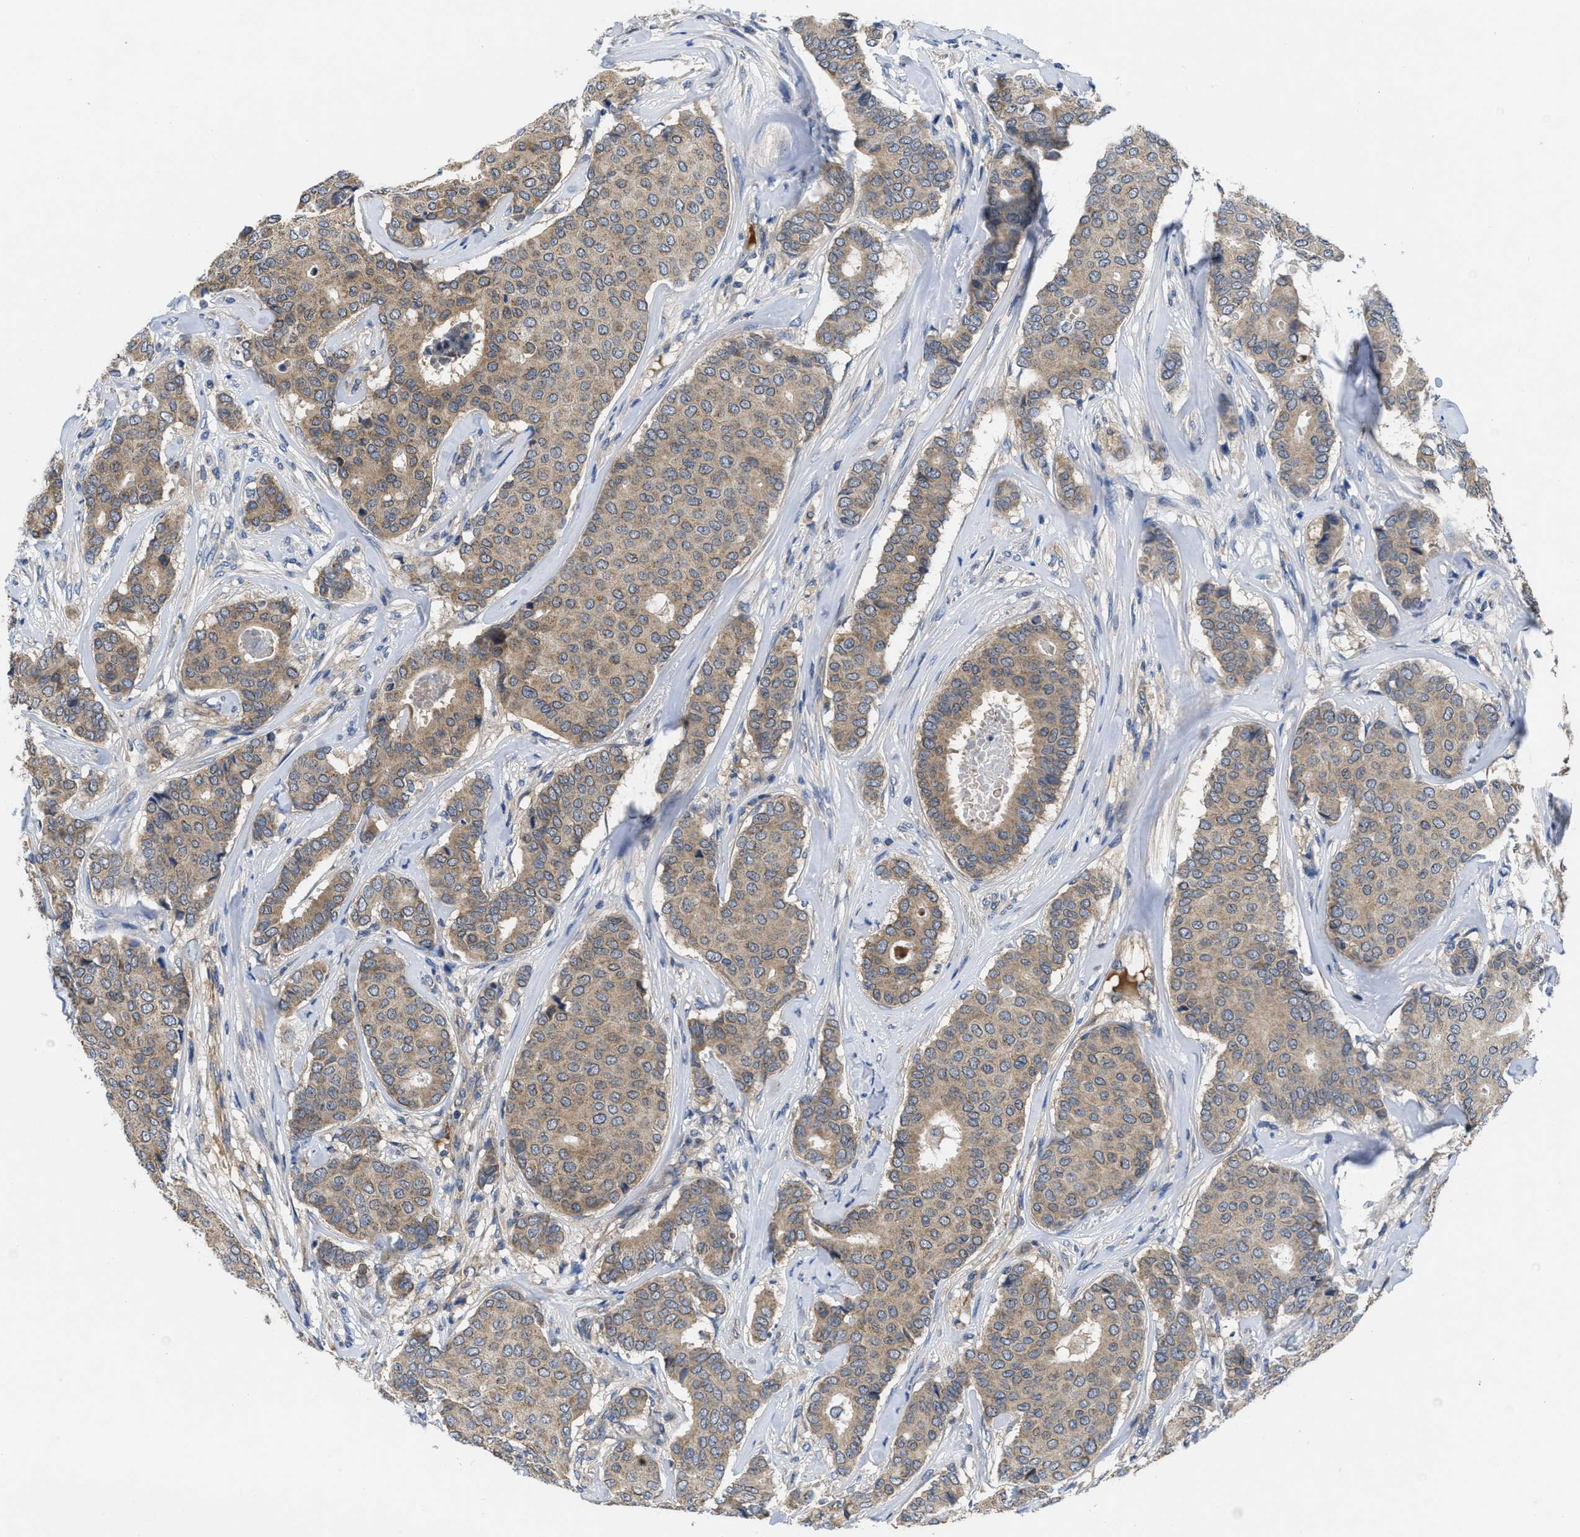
{"staining": {"intensity": "weak", "quantity": ">75%", "location": "cytoplasmic/membranous"}, "tissue": "breast cancer", "cell_type": "Tumor cells", "image_type": "cancer", "snomed": [{"axis": "morphology", "description": "Duct carcinoma"}, {"axis": "topography", "description": "Breast"}], "caption": "Approximately >75% of tumor cells in human breast intraductal carcinoma display weak cytoplasmic/membranous protein positivity as visualized by brown immunohistochemical staining.", "gene": "GALK1", "patient": {"sex": "female", "age": 75}}